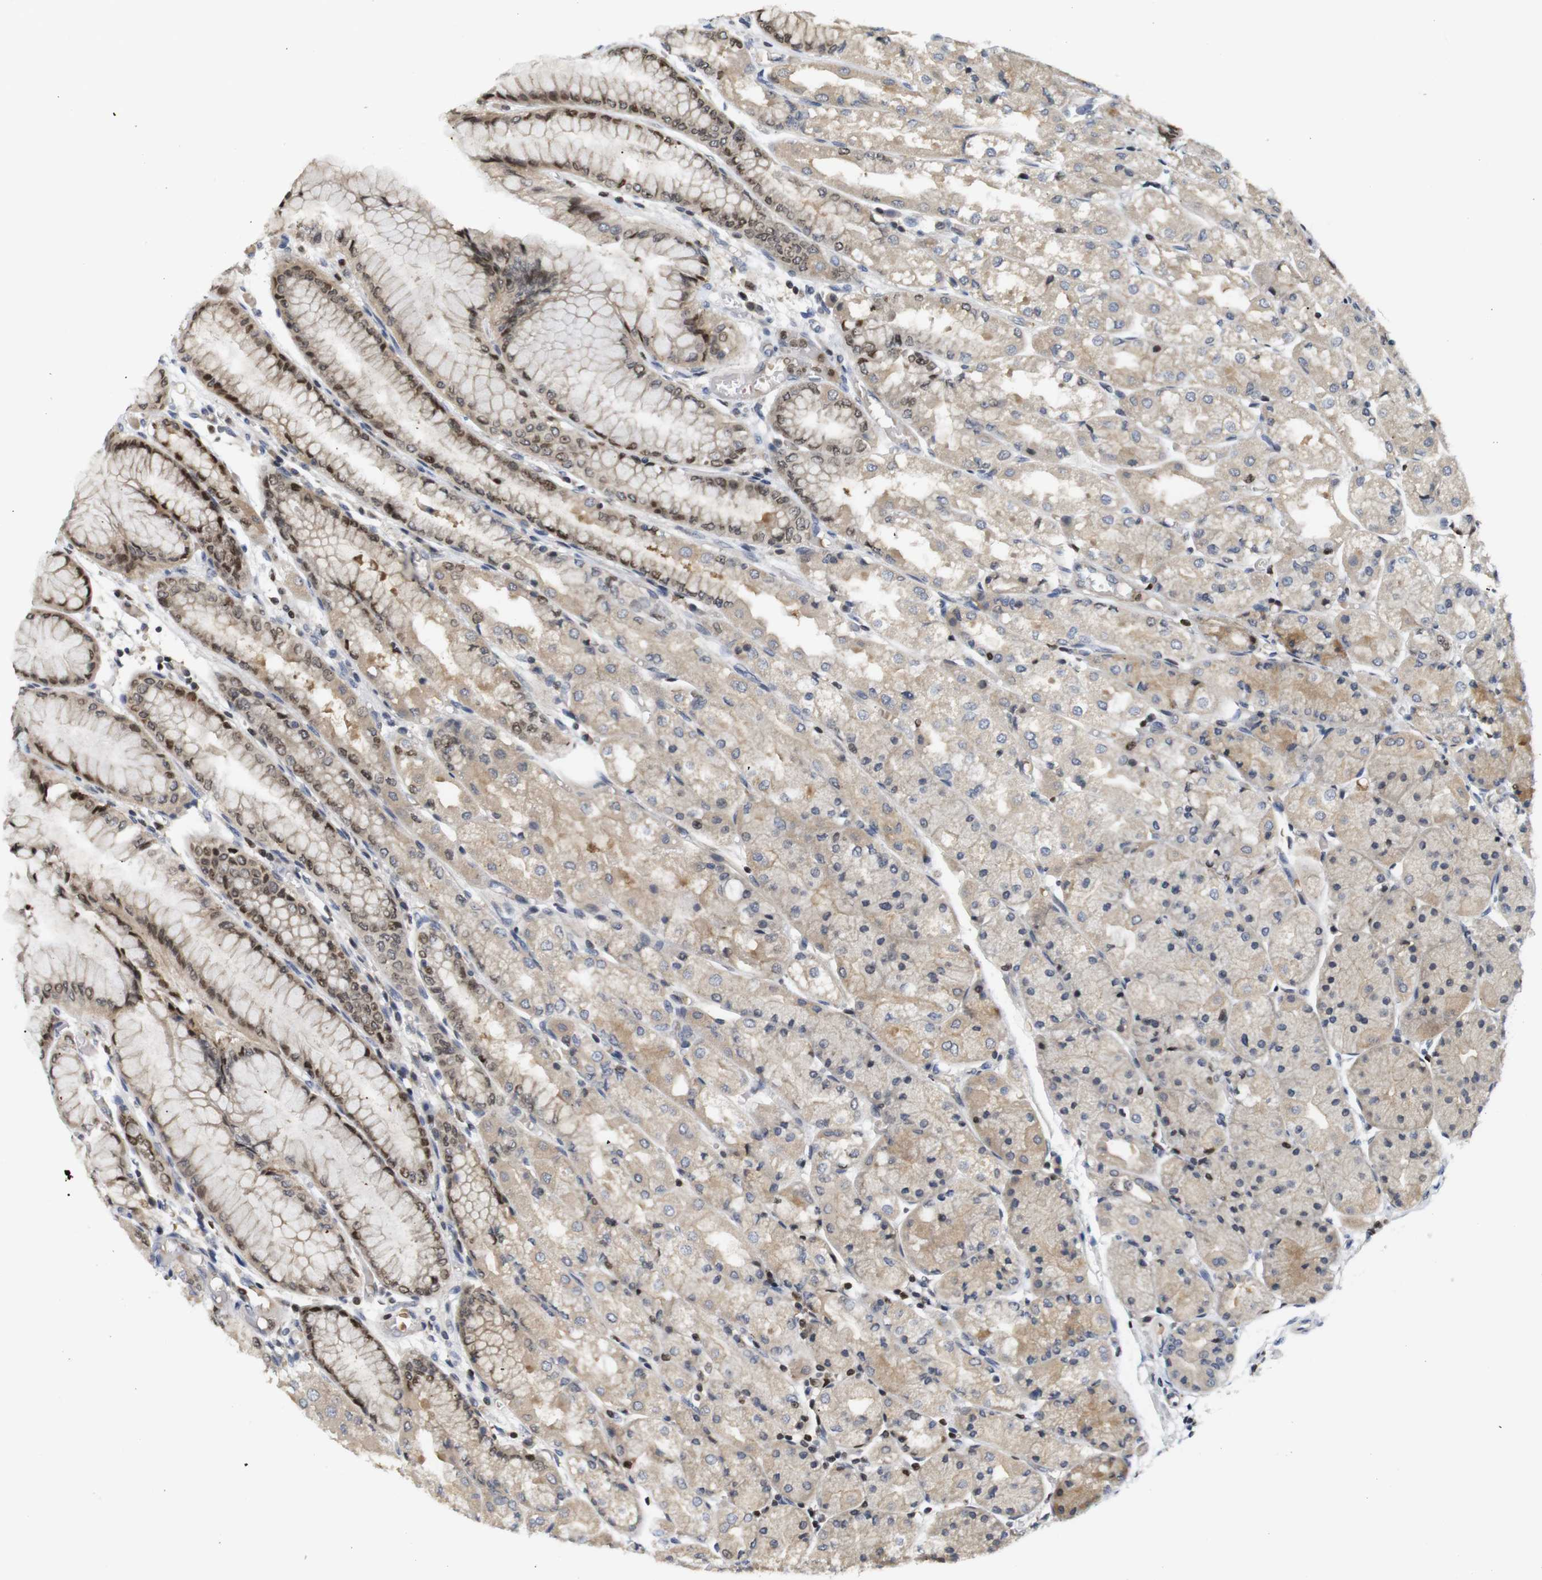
{"staining": {"intensity": "moderate", "quantity": ">75%", "location": "cytoplasmic/membranous,nuclear"}, "tissue": "stomach", "cell_type": "Glandular cells", "image_type": "normal", "snomed": [{"axis": "morphology", "description": "Normal tissue, NOS"}, {"axis": "topography", "description": "Stomach, upper"}], "caption": "Unremarkable stomach was stained to show a protein in brown. There is medium levels of moderate cytoplasmic/membranous,nuclear expression in approximately >75% of glandular cells. The staining was performed using DAB (3,3'-diaminobenzidine) to visualize the protein expression in brown, while the nuclei were stained in blue with hematoxylin (Magnification: 20x).", "gene": "MBD1", "patient": {"sex": "male", "age": 72}}